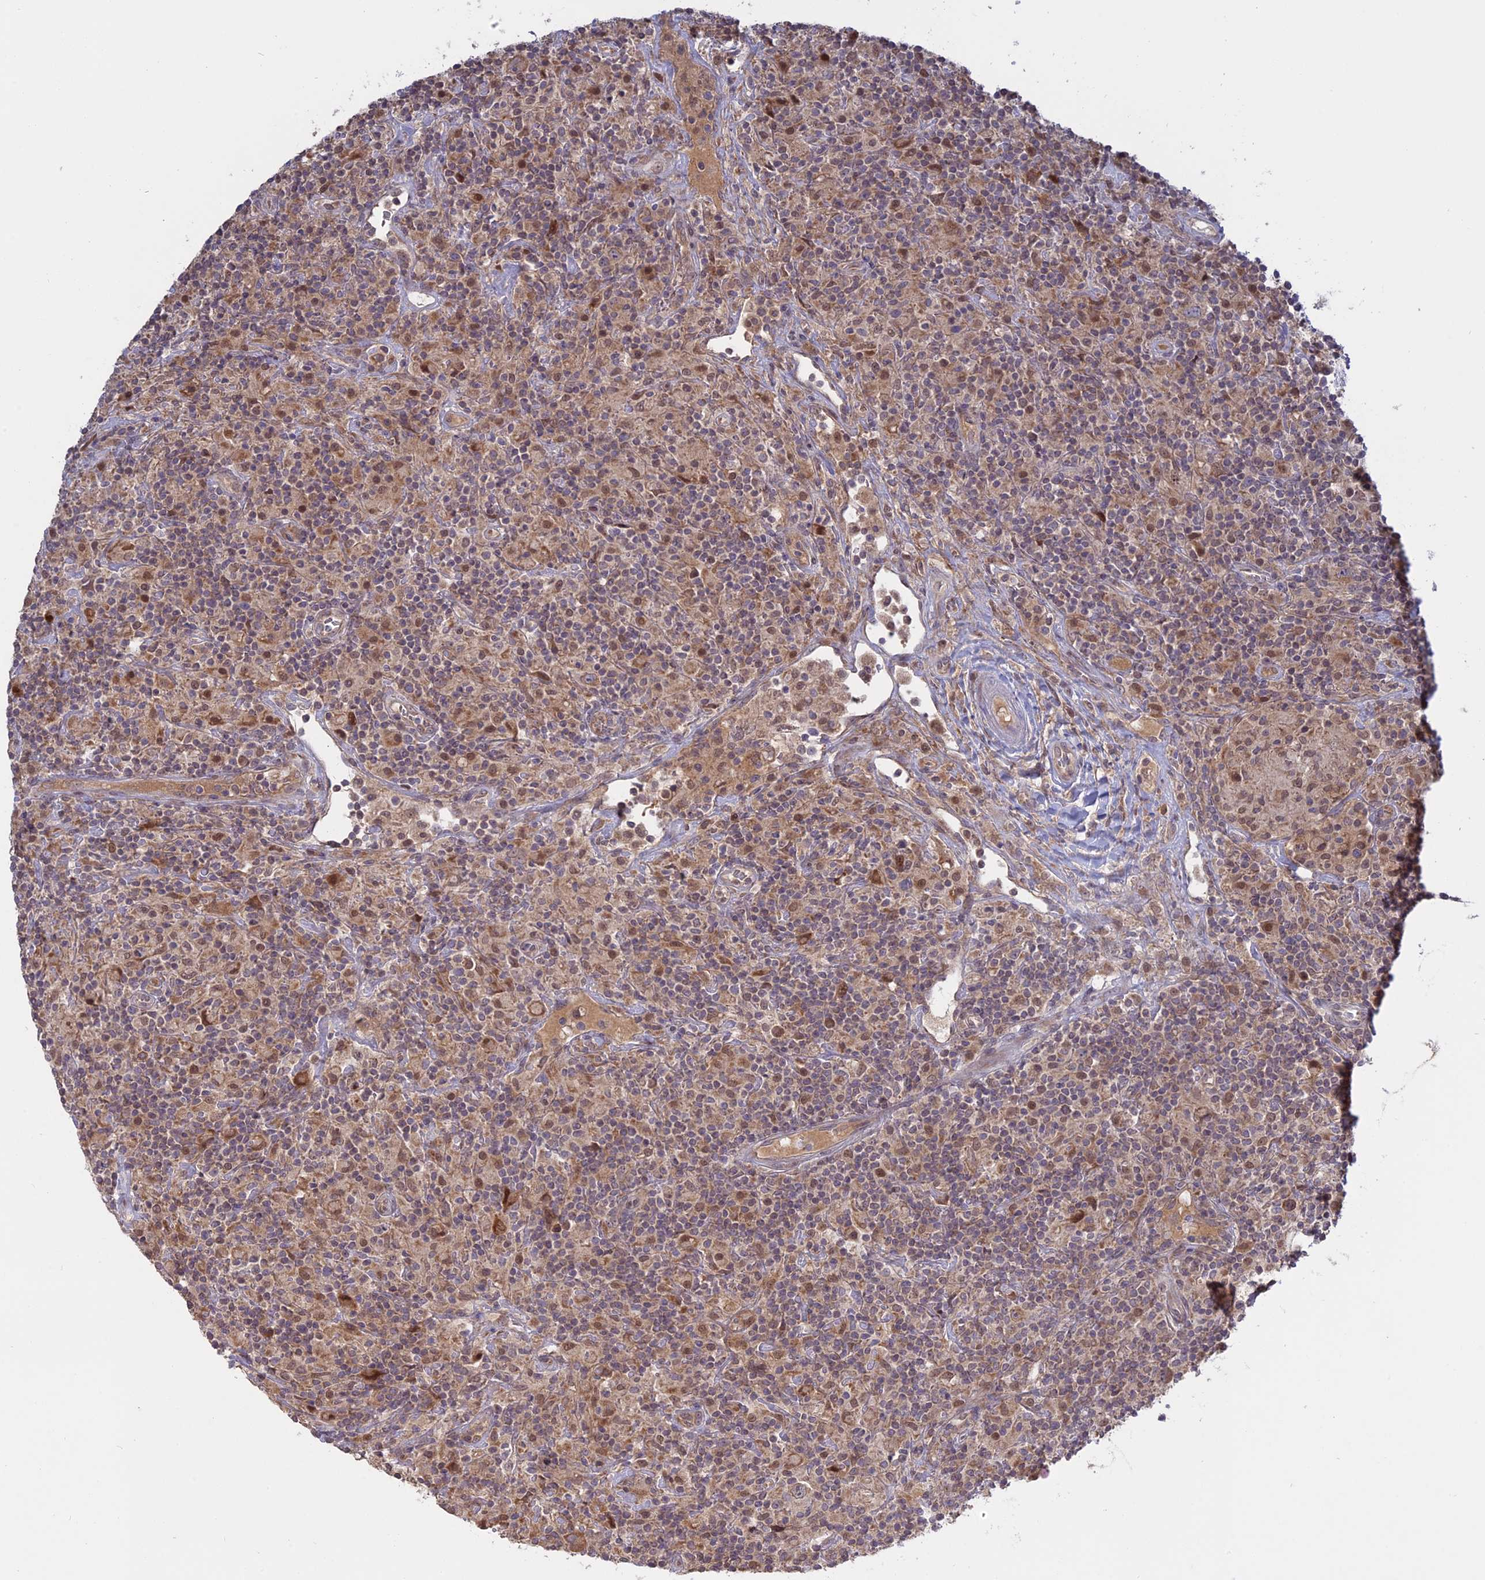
{"staining": {"intensity": "moderate", "quantity": ">75%", "location": "cytoplasmic/membranous"}, "tissue": "lymphoma", "cell_type": "Tumor cells", "image_type": "cancer", "snomed": [{"axis": "morphology", "description": "Hodgkin's disease, NOS"}, {"axis": "topography", "description": "Lymph node"}], "caption": "Lymphoma stained with a protein marker shows moderate staining in tumor cells.", "gene": "TMEM208", "patient": {"sex": "male", "age": 70}}